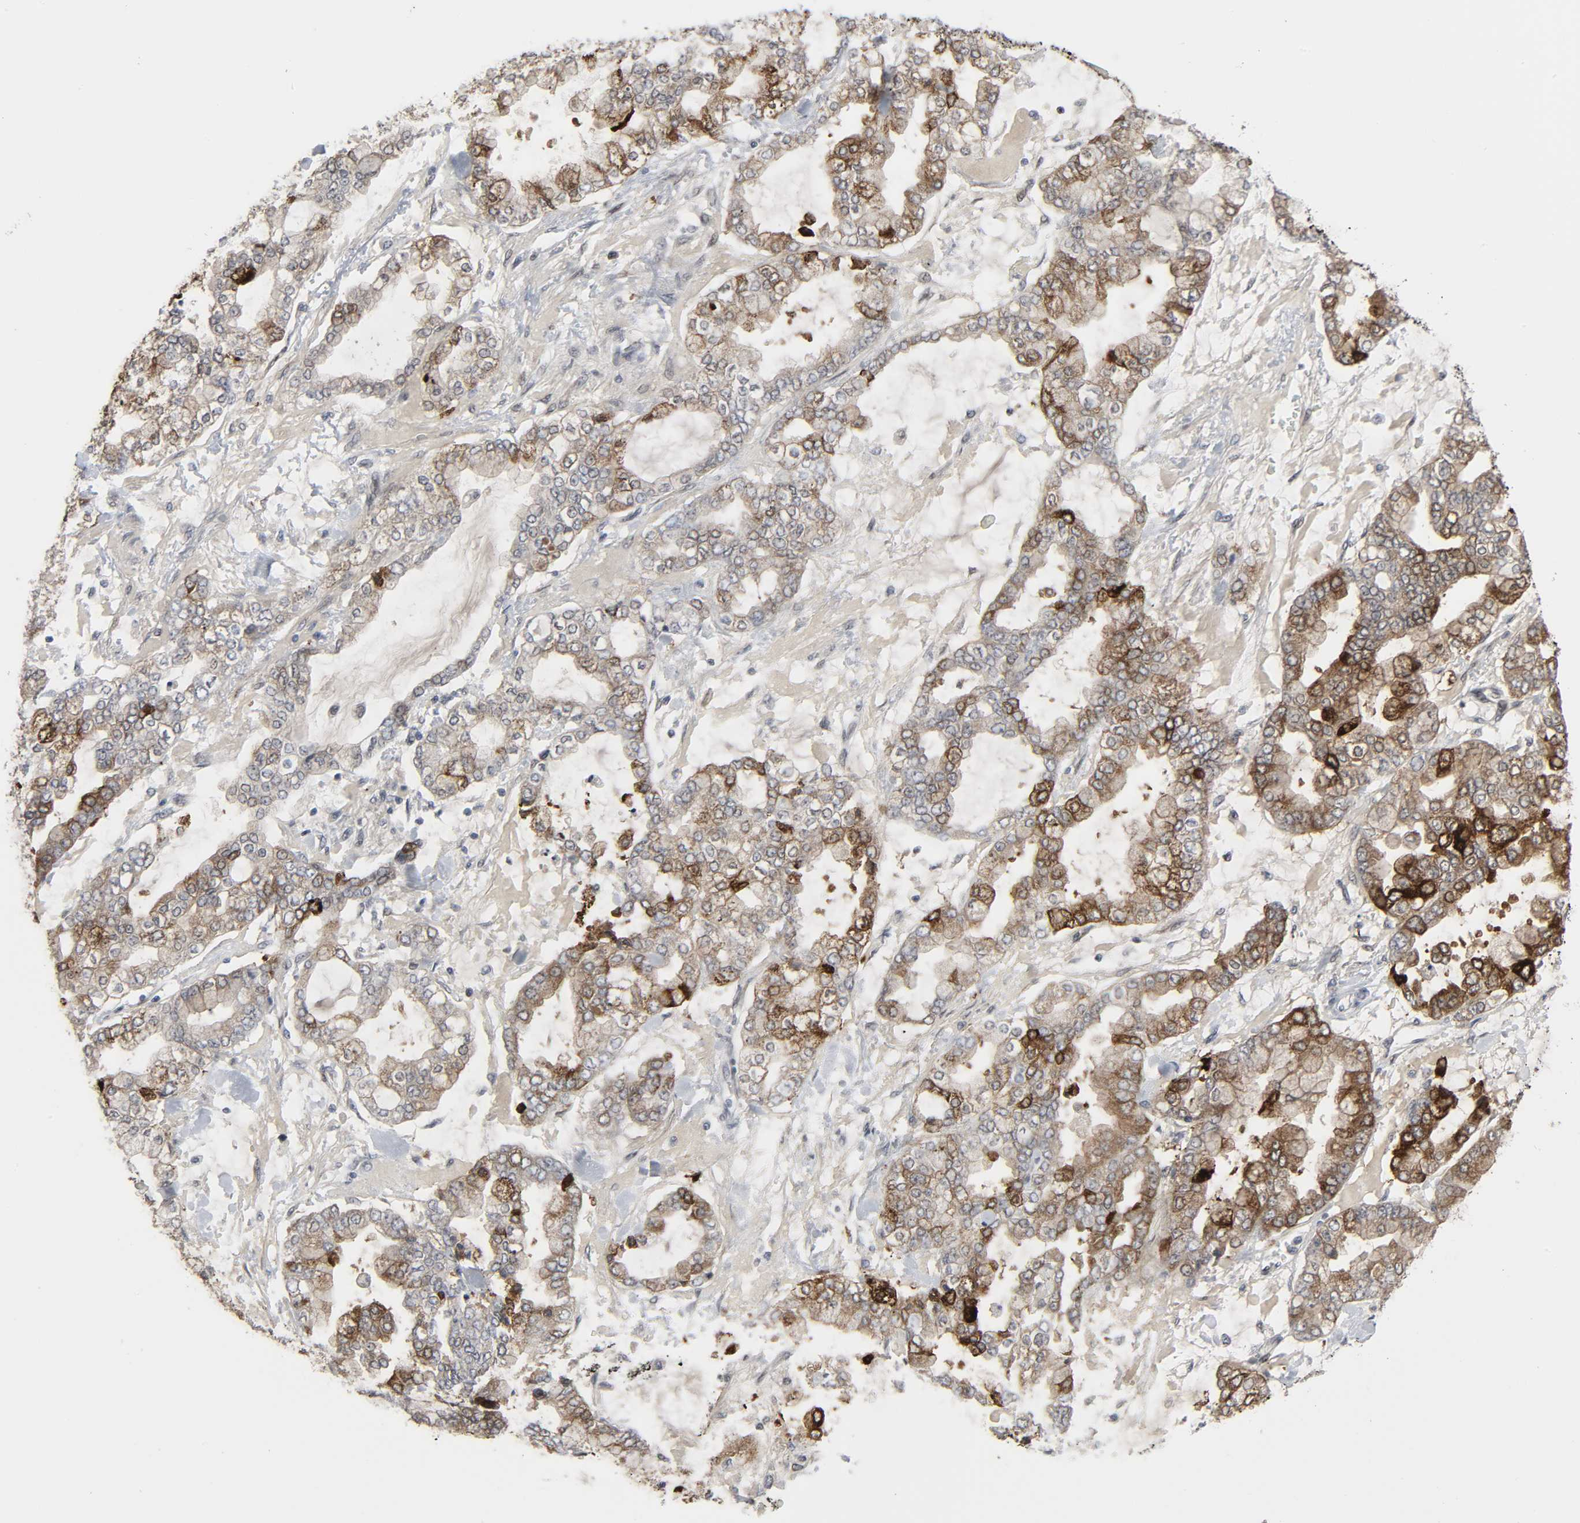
{"staining": {"intensity": "strong", "quantity": ">75%", "location": "cytoplasmic/membranous"}, "tissue": "stomach cancer", "cell_type": "Tumor cells", "image_type": "cancer", "snomed": [{"axis": "morphology", "description": "Normal tissue, NOS"}, {"axis": "morphology", "description": "Adenocarcinoma, NOS"}, {"axis": "topography", "description": "Stomach, upper"}, {"axis": "topography", "description": "Stomach"}], "caption": "The image shows staining of adenocarcinoma (stomach), revealing strong cytoplasmic/membranous protein positivity (brown color) within tumor cells.", "gene": "MUC1", "patient": {"sex": "male", "age": 76}}